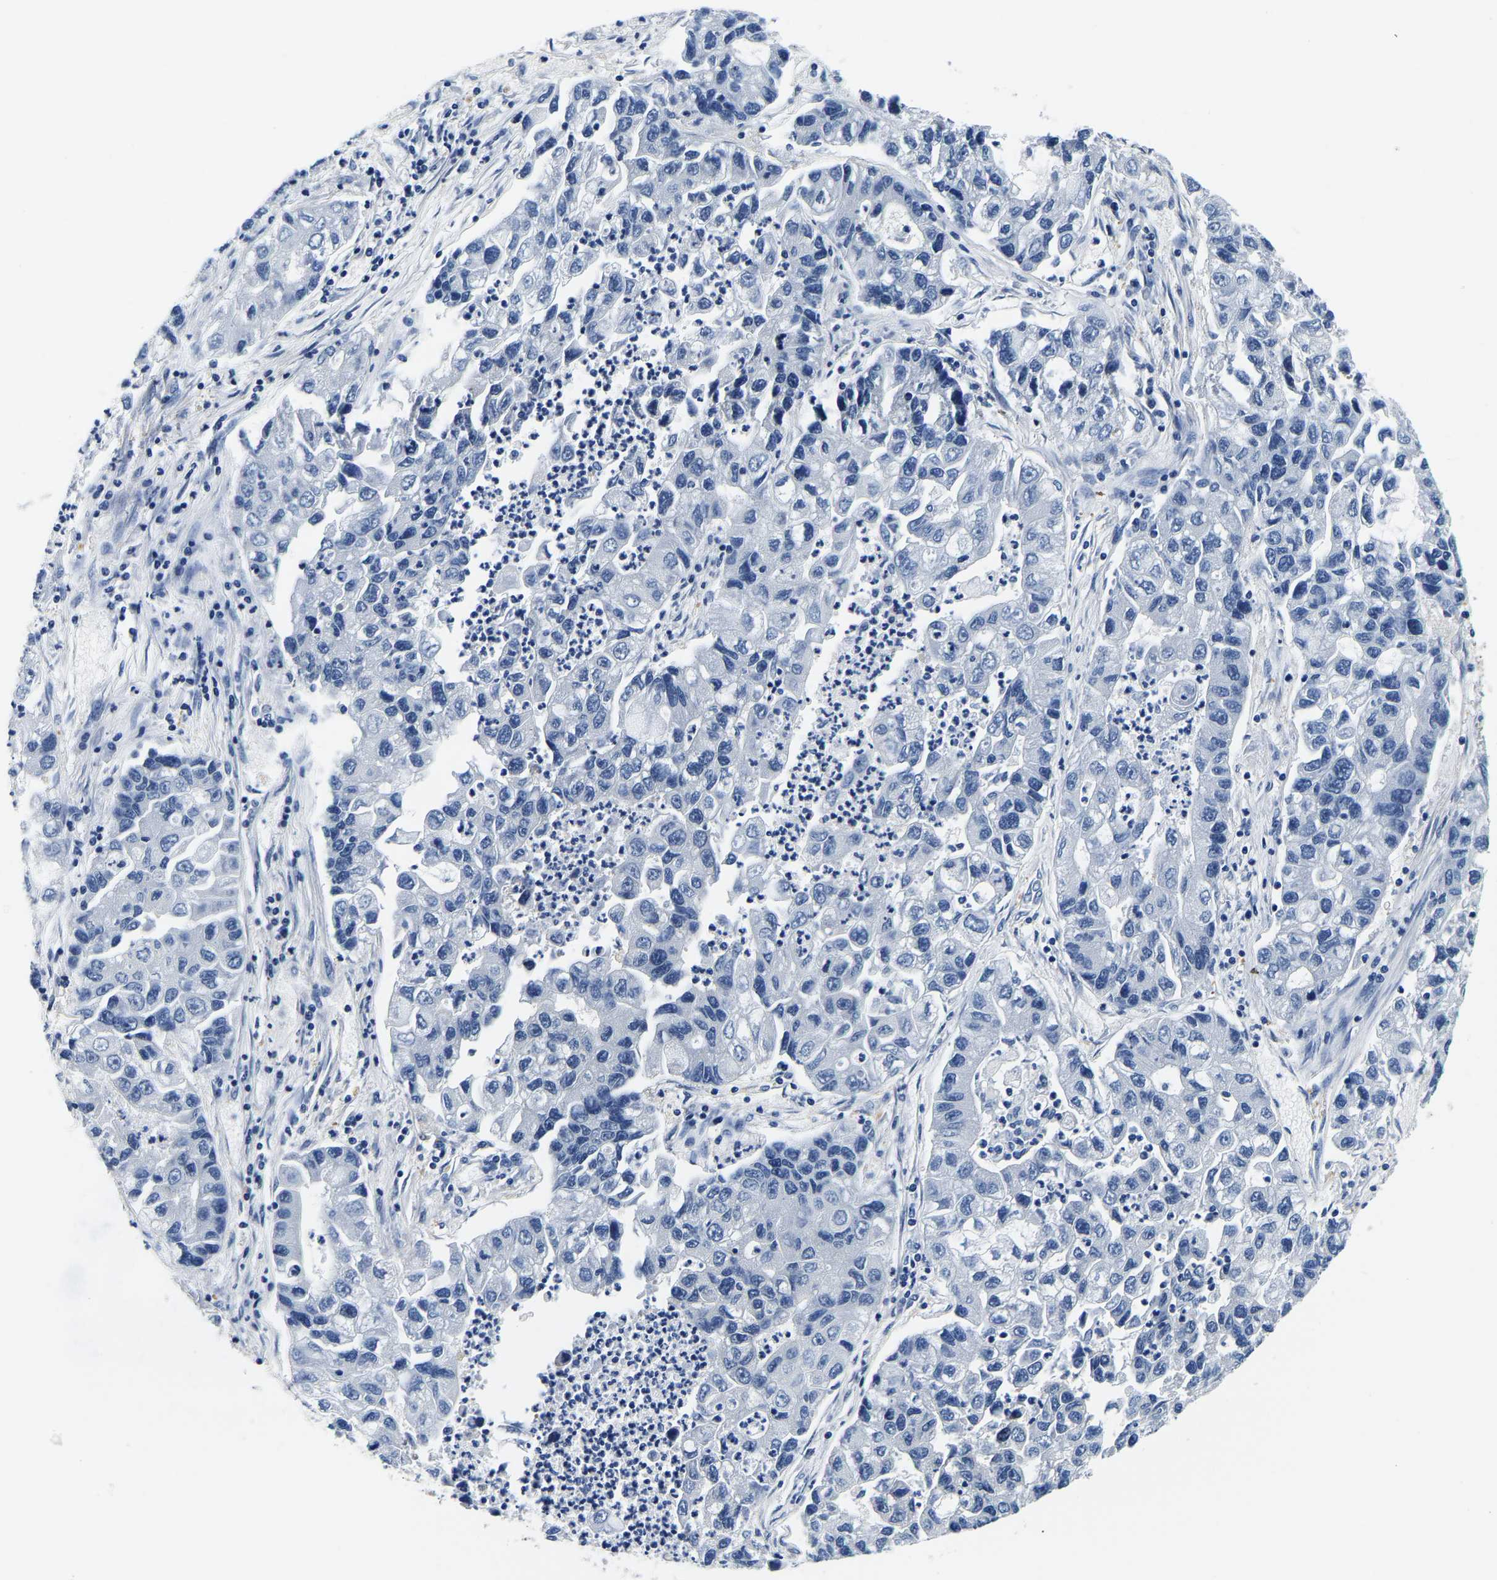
{"staining": {"intensity": "negative", "quantity": "none", "location": "none"}, "tissue": "lung cancer", "cell_type": "Tumor cells", "image_type": "cancer", "snomed": [{"axis": "morphology", "description": "Adenocarcinoma, NOS"}, {"axis": "topography", "description": "Lung"}], "caption": "Micrograph shows no significant protein expression in tumor cells of adenocarcinoma (lung). Nuclei are stained in blue.", "gene": "ACO1", "patient": {"sex": "female", "age": 51}}